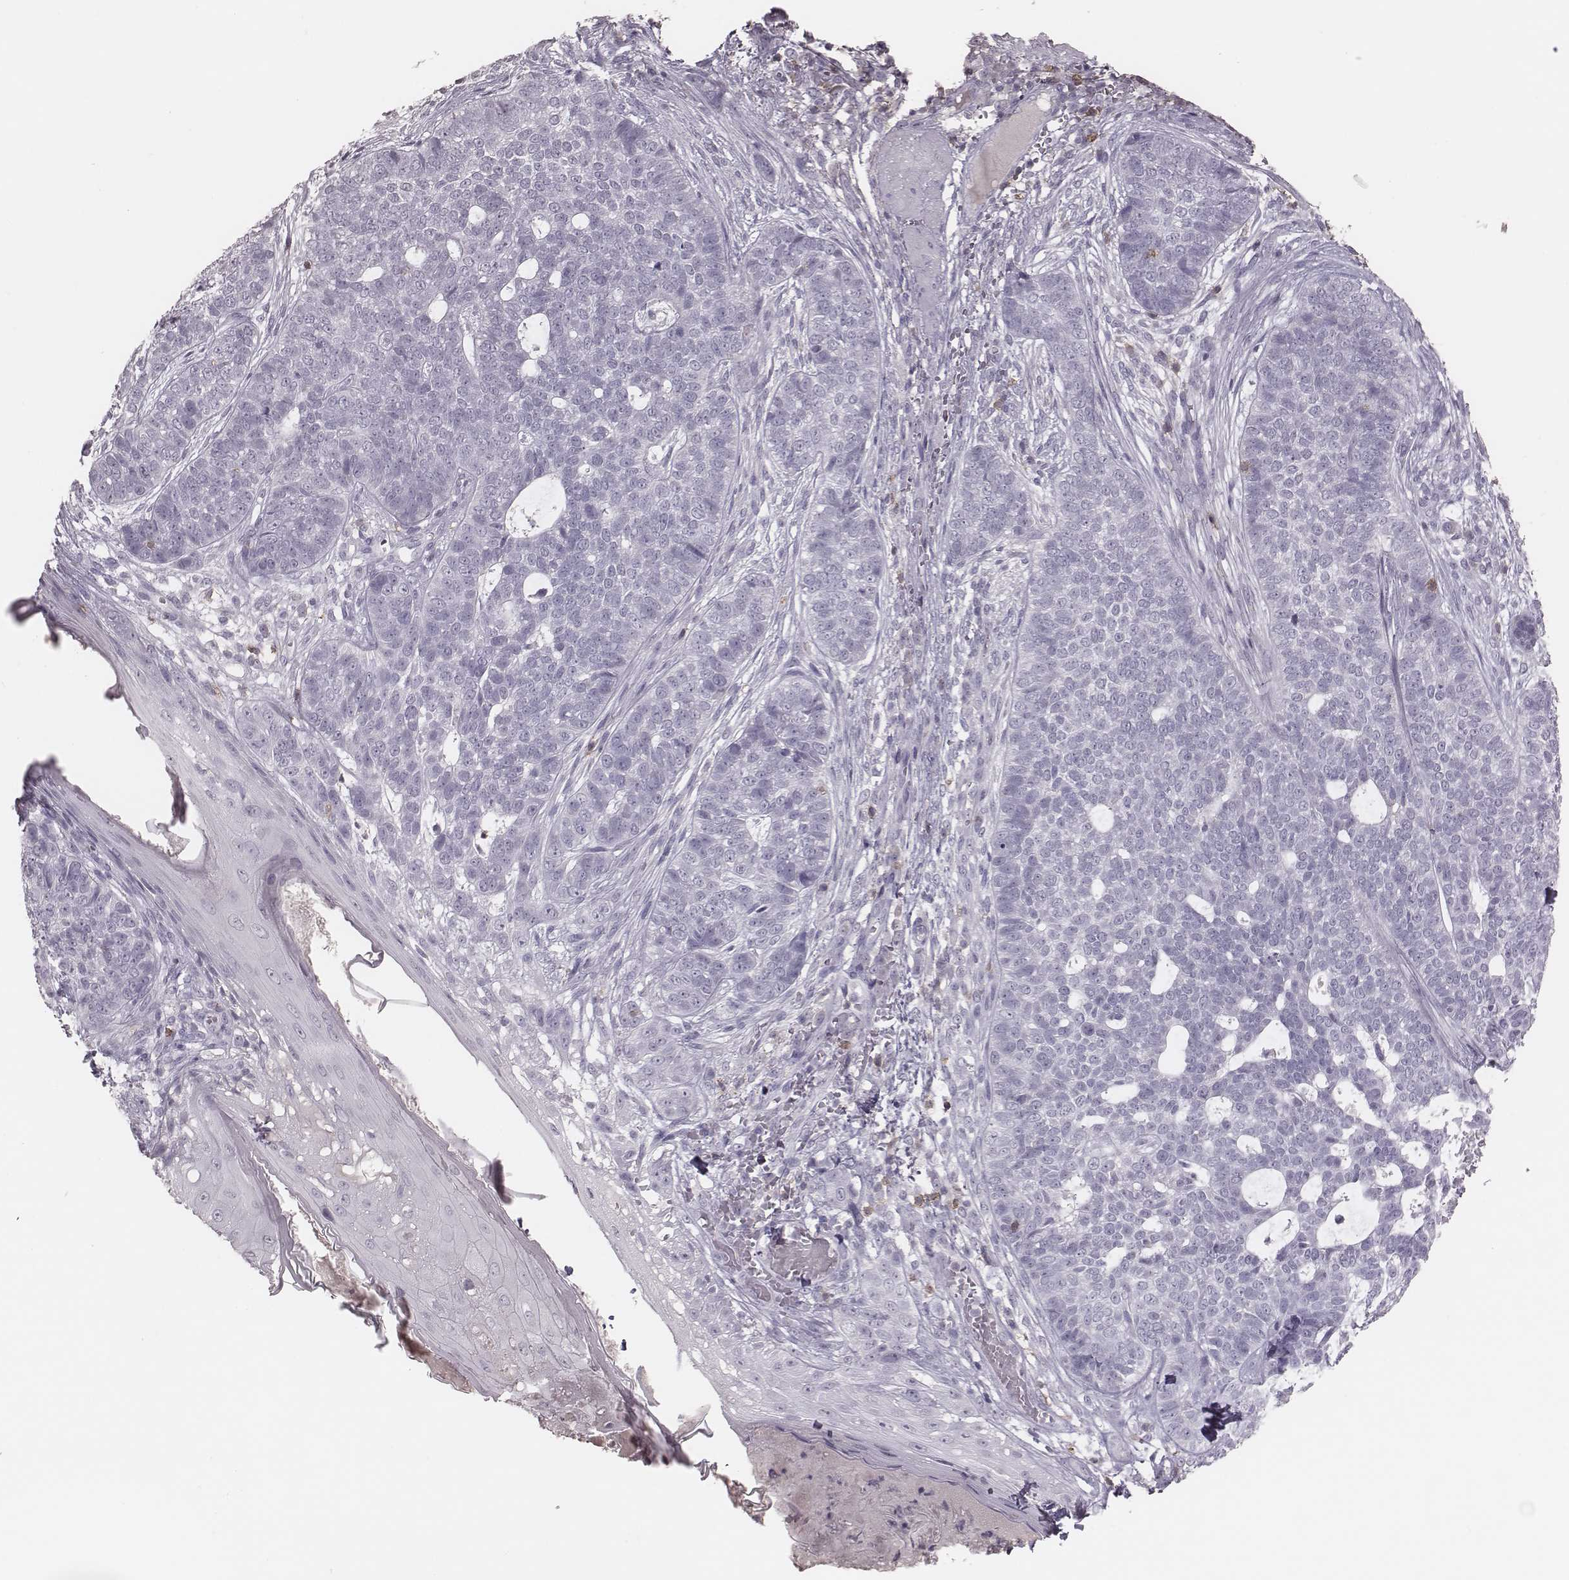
{"staining": {"intensity": "negative", "quantity": "none", "location": "none"}, "tissue": "skin cancer", "cell_type": "Tumor cells", "image_type": "cancer", "snomed": [{"axis": "morphology", "description": "Basal cell carcinoma"}, {"axis": "topography", "description": "Skin"}], "caption": "Basal cell carcinoma (skin) stained for a protein using IHC demonstrates no expression tumor cells.", "gene": "PDCD1", "patient": {"sex": "female", "age": 69}}